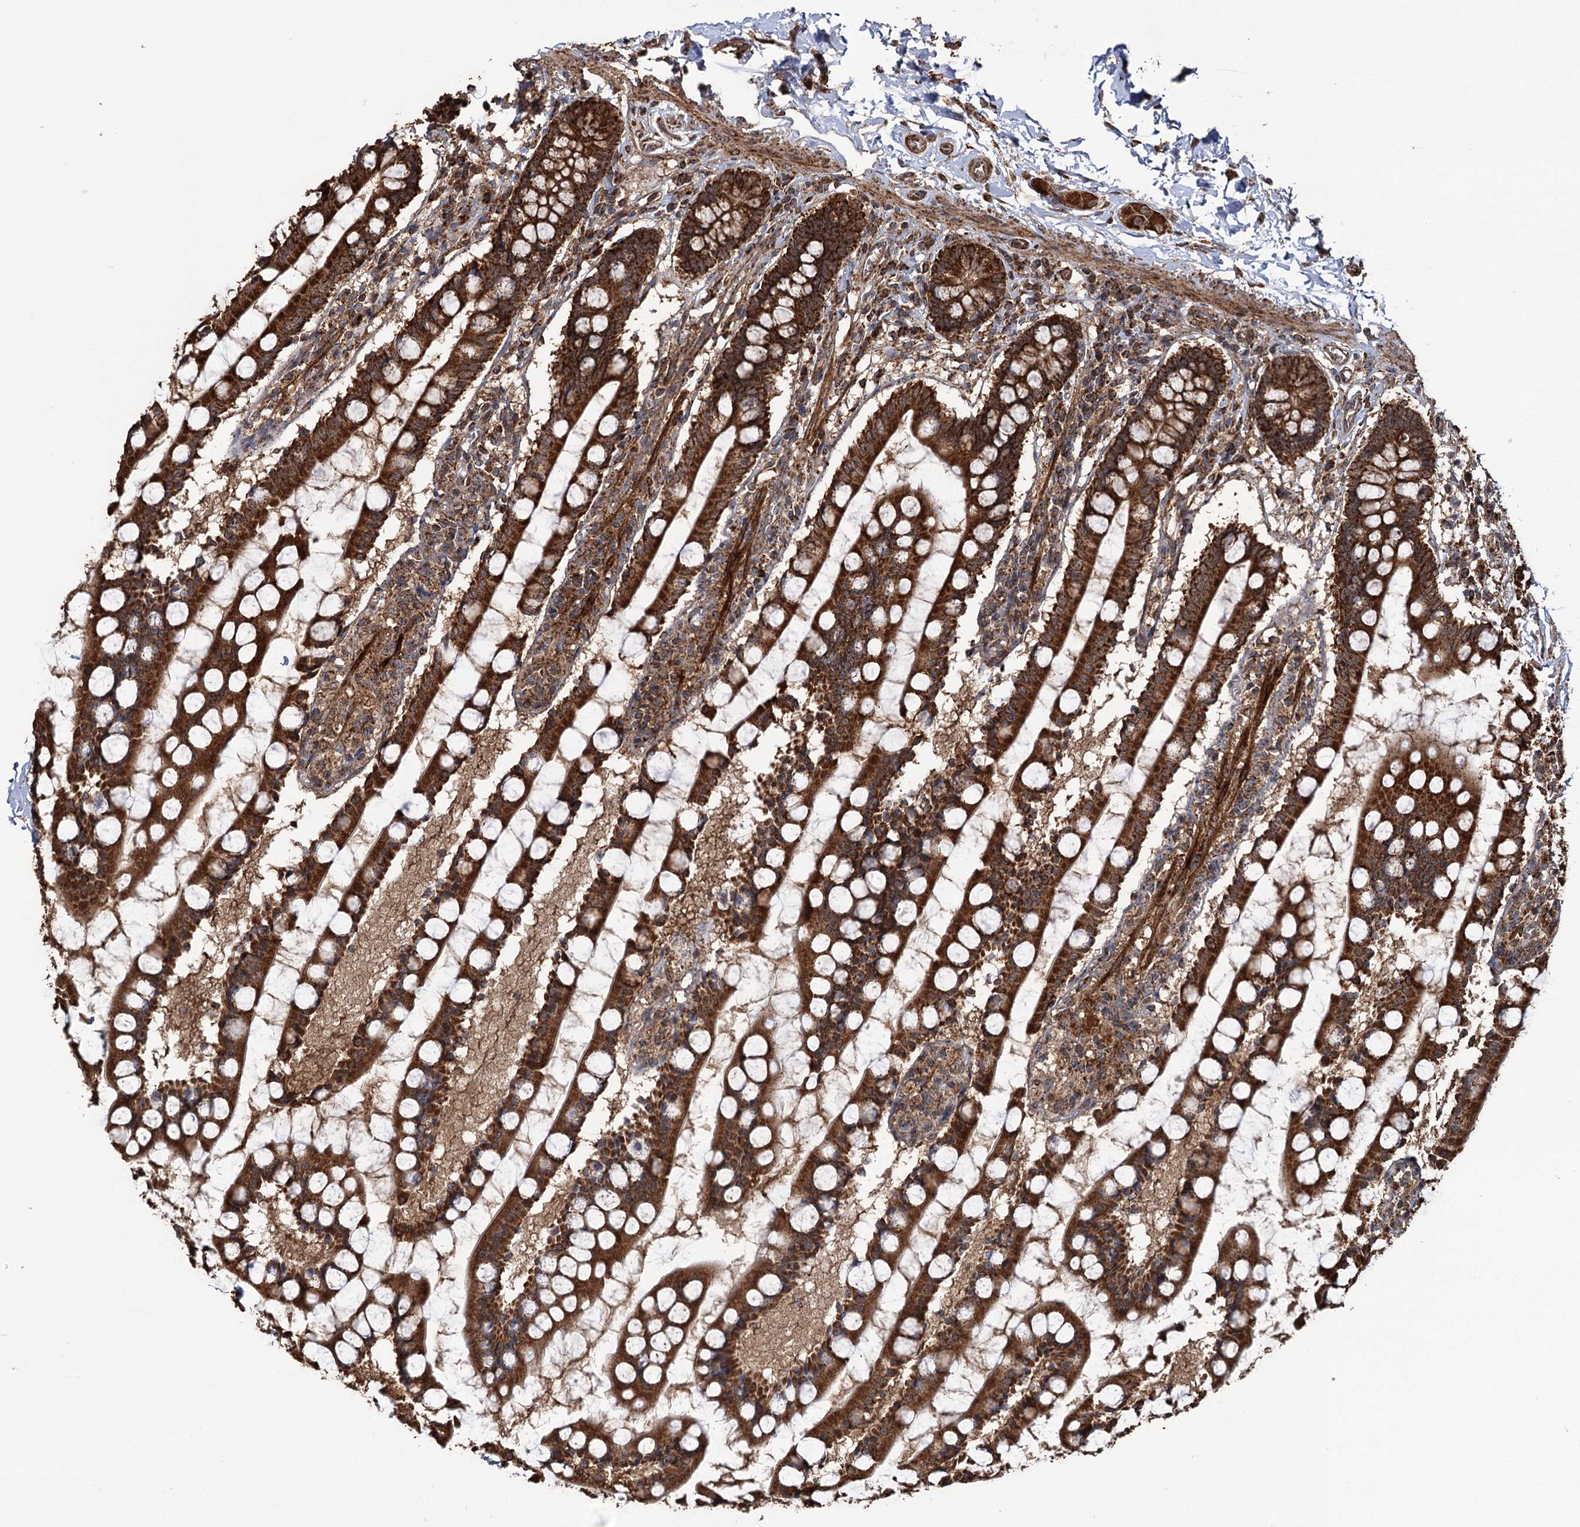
{"staining": {"intensity": "strong", "quantity": ">75%", "location": "cytoplasmic/membranous"}, "tissue": "small intestine", "cell_type": "Glandular cells", "image_type": "normal", "snomed": [{"axis": "morphology", "description": "Normal tissue, NOS"}, {"axis": "topography", "description": "Small intestine"}], "caption": "Strong cytoplasmic/membranous protein positivity is seen in approximately >75% of glandular cells in small intestine.", "gene": "IPO4", "patient": {"sex": "male", "age": 52}}